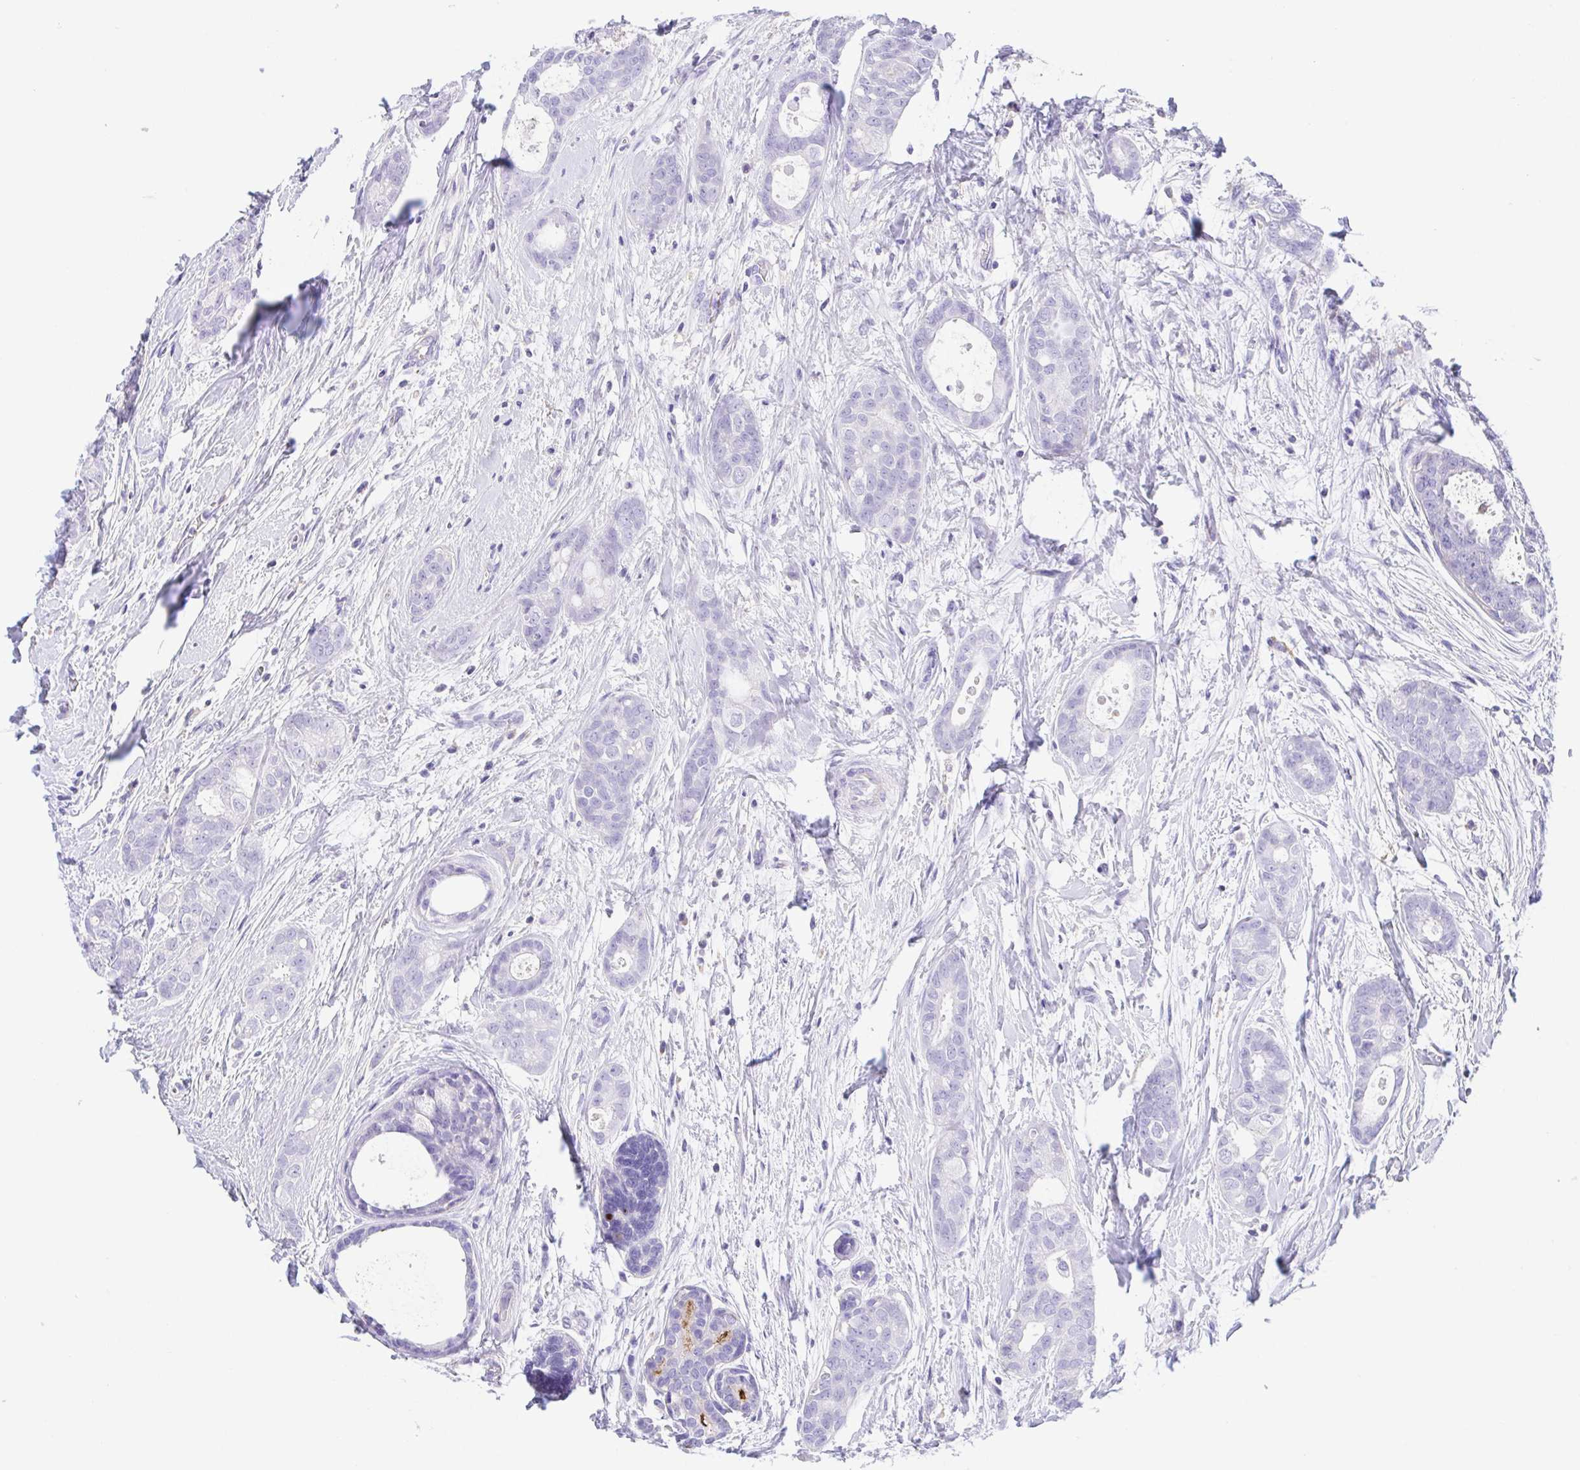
{"staining": {"intensity": "negative", "quantity": "none", "location": "none"}, "tissue": "breast cancer", "cell_type": "Tumor cells", "image_type": "cancer", "snomed": [{"axis": "morphology", "description": "Duct carcinoma"}, {"axis": "topography", "description": "Breast"}], "caption": "High power microscopy photomicrograph of an immunohistochemistry (IHC) histopathology image of breast cancer, revealing no significant expression in tumor cells.", "gene": "ARPP21", "patient": {"sex": "female", "age": 45}}